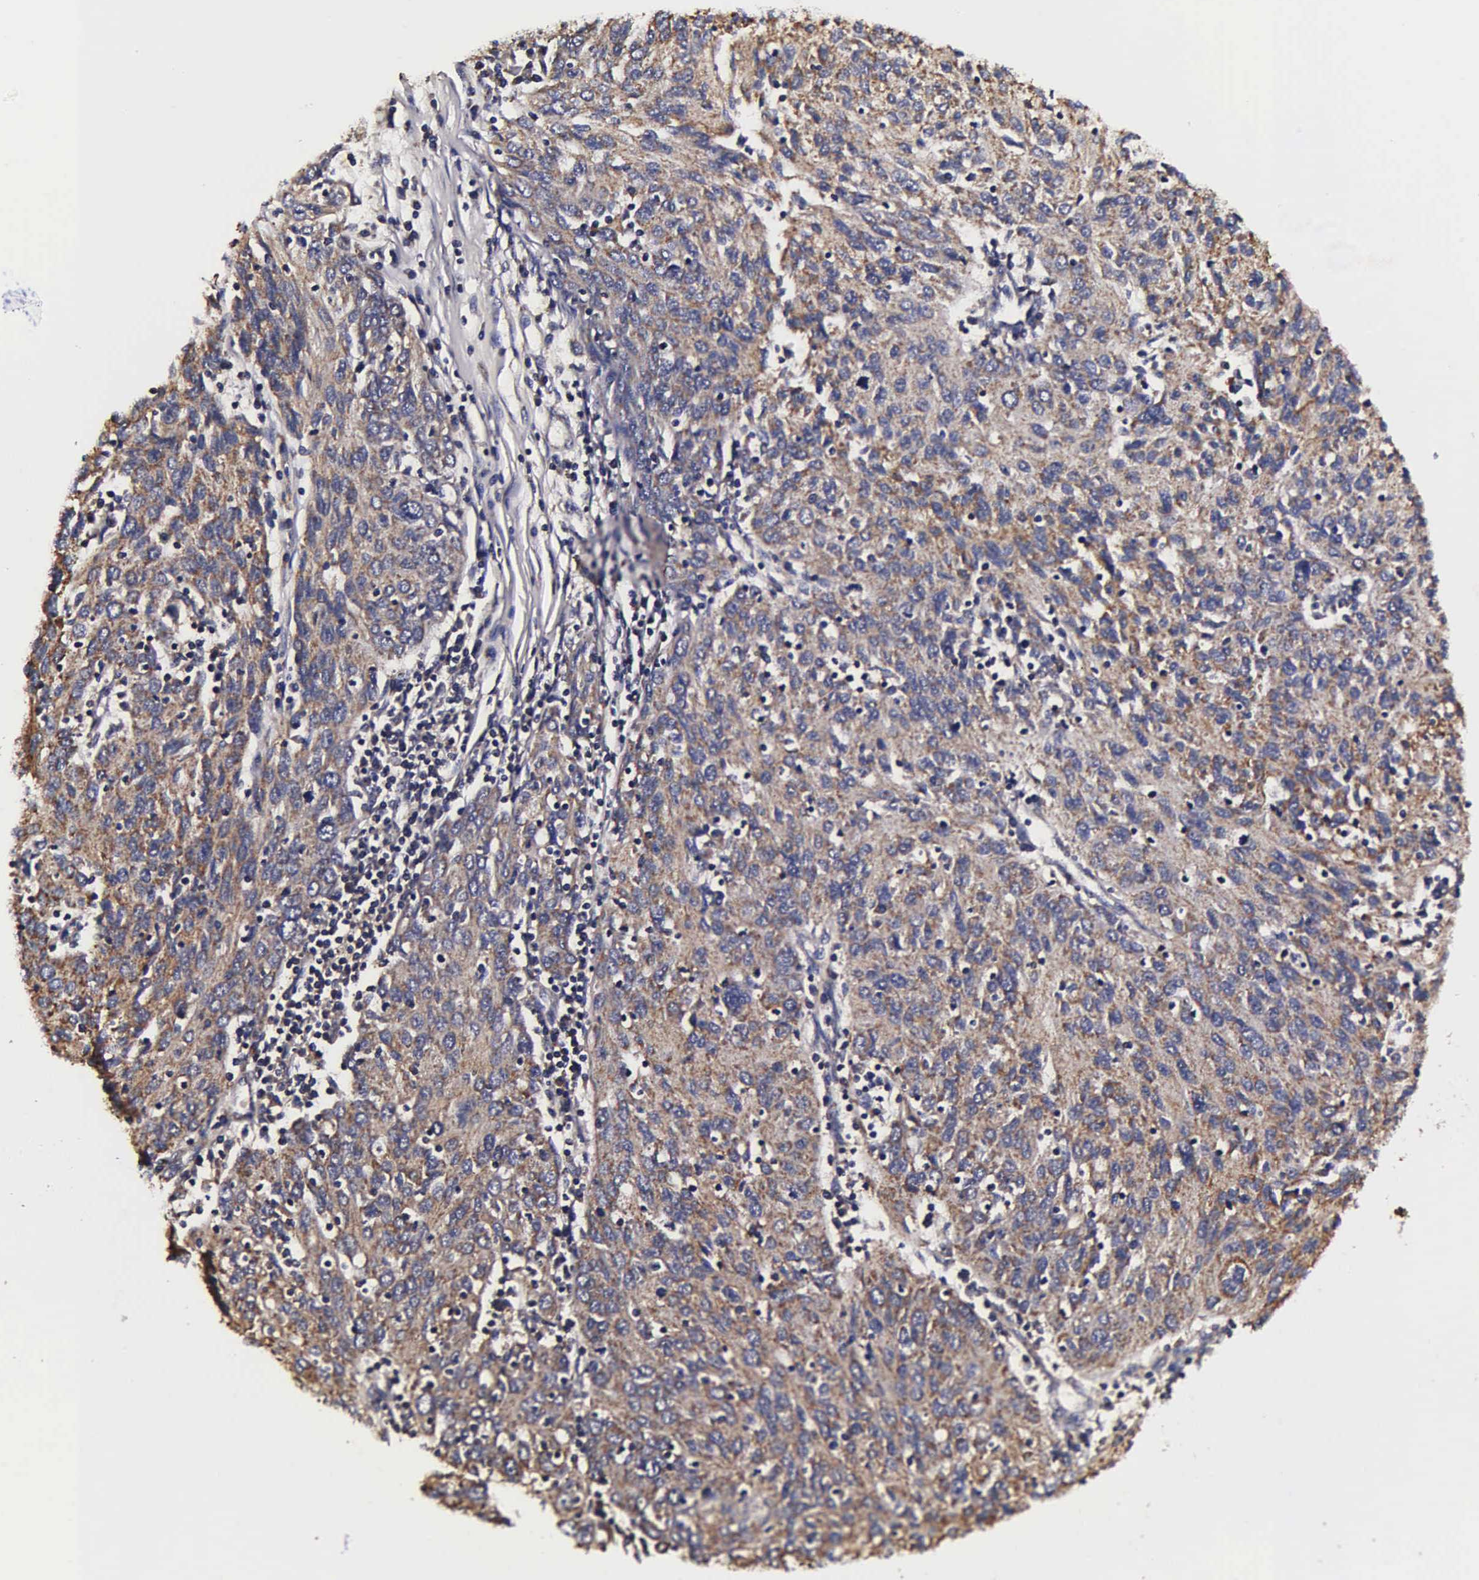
{"staining": {"intensity": "weak", "quantity": ">75%", "location": "cytoplasmic/membranous"}, "tissue": "ovarian cancer", "cell_type": "Tumor cells", "image_type": "cancer", "snomed": [{"axis": "morphology", "description": "Carcinoma, endometroid"}, {"axis": "topography", "description": "Ovary"}], "caption": "Immunohistochemistry (IHC) of ovarian cancer exhibits low levels of weak cytoplasmic/membranous staining in approximately >75% of tumor cells.", "gene": "PSMA3", "patient": {"sex": "female", "age": 50}}